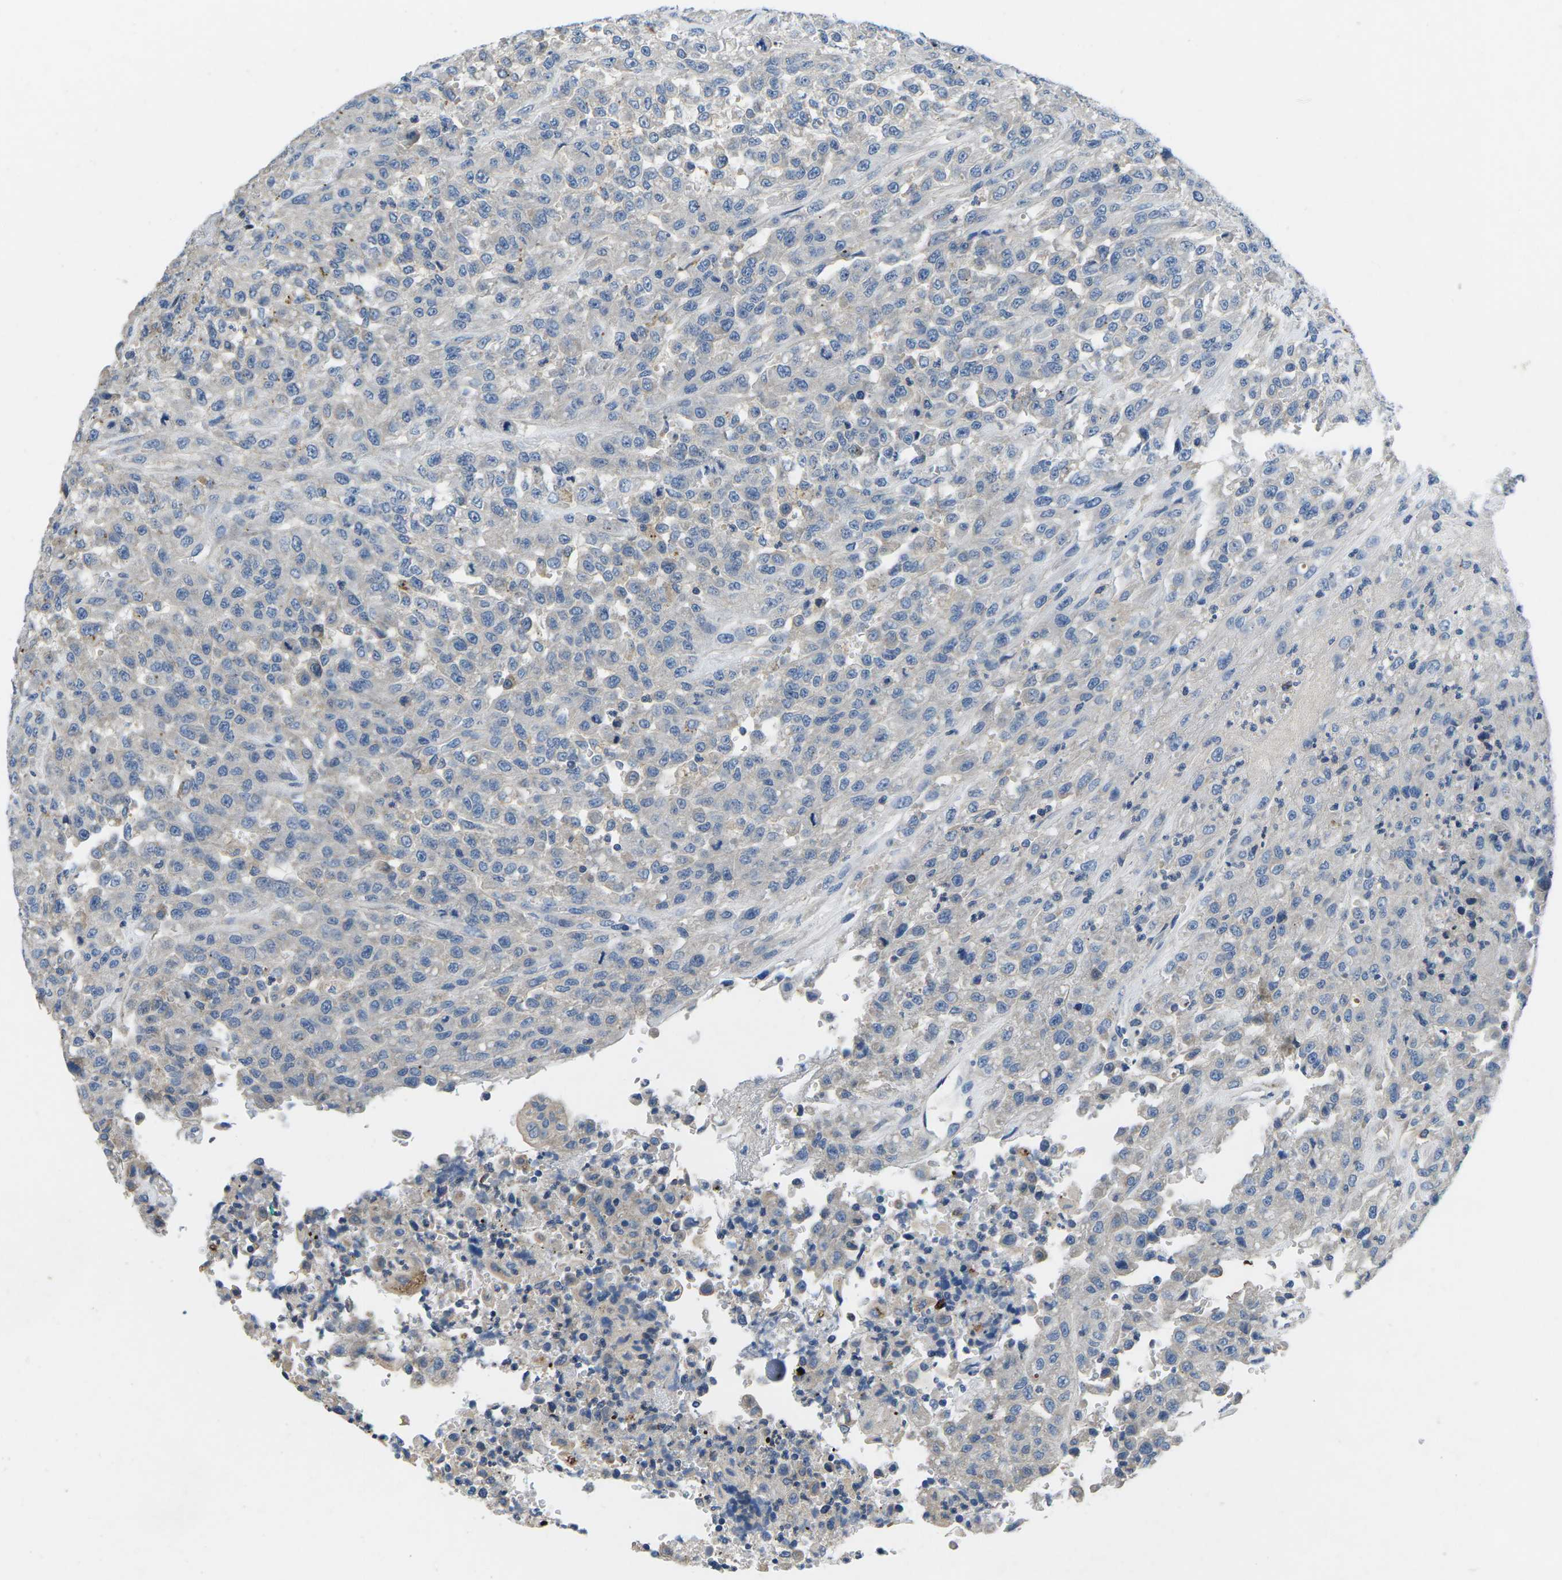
{"staining": {"intensity": "negative", "quantity": "none", "location": "none"}, "tissue": "urothelial cancer", "cell_type": "Tumor cells", "image_type": "cancer", "snomed": [{"axis": "morphology", "description": "Urothelial carcinoma, High grade"}, {"axis": "topography", "description": "Urinary bladder"}], "caption": "Micrograph shows no significant protein positivity in tumor cells of urothelial cancer. (DAB (3,3'-diaminobenzidine) immunohistochemistry (IHC), high magnification).", "gene": "PDCD6IP", "patient": {"sex": "male", "age": 46}}